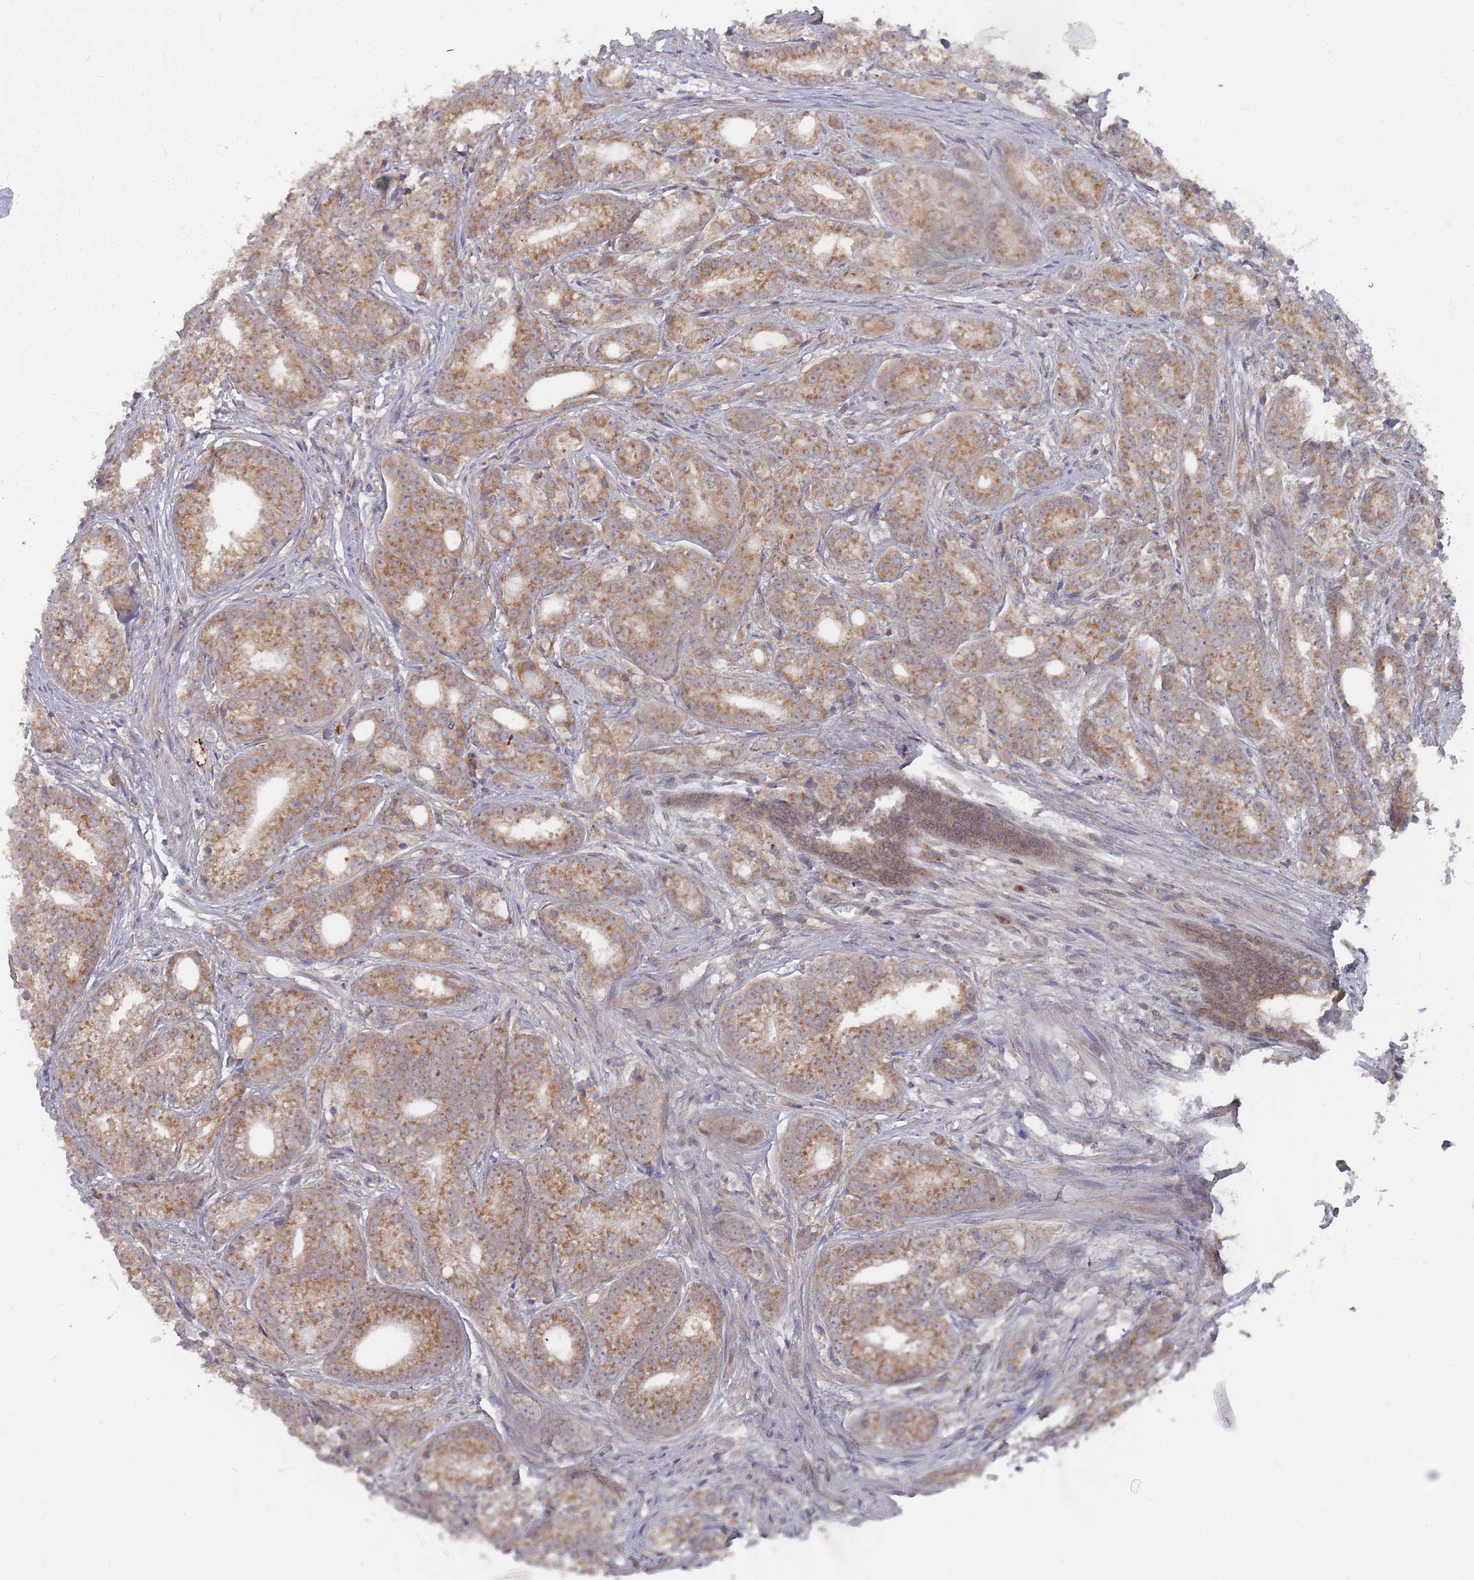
{"staining": {"intensity": "moderate", "quantity": ">75%", "location": "cytoplasmic/membranous"}, "tissue": "prostate cancer", "cell_type": "Tumor cells", "image_type": "cancer", "snomed": [{"axis": "morphology", "description": "Adenocarcinoma, Low grade"}, {"axis": "topography", "description": "Prostate"}], "caption": "Human prostate cancer (adenocarcinoma (low-grade)) stained with a brown dye displays moderate cytoplasmic/membranous positive expression in approximately >75% of tumor cells.", "gene": "FMO4", "patient": {"sex": "male", "age": 71}}